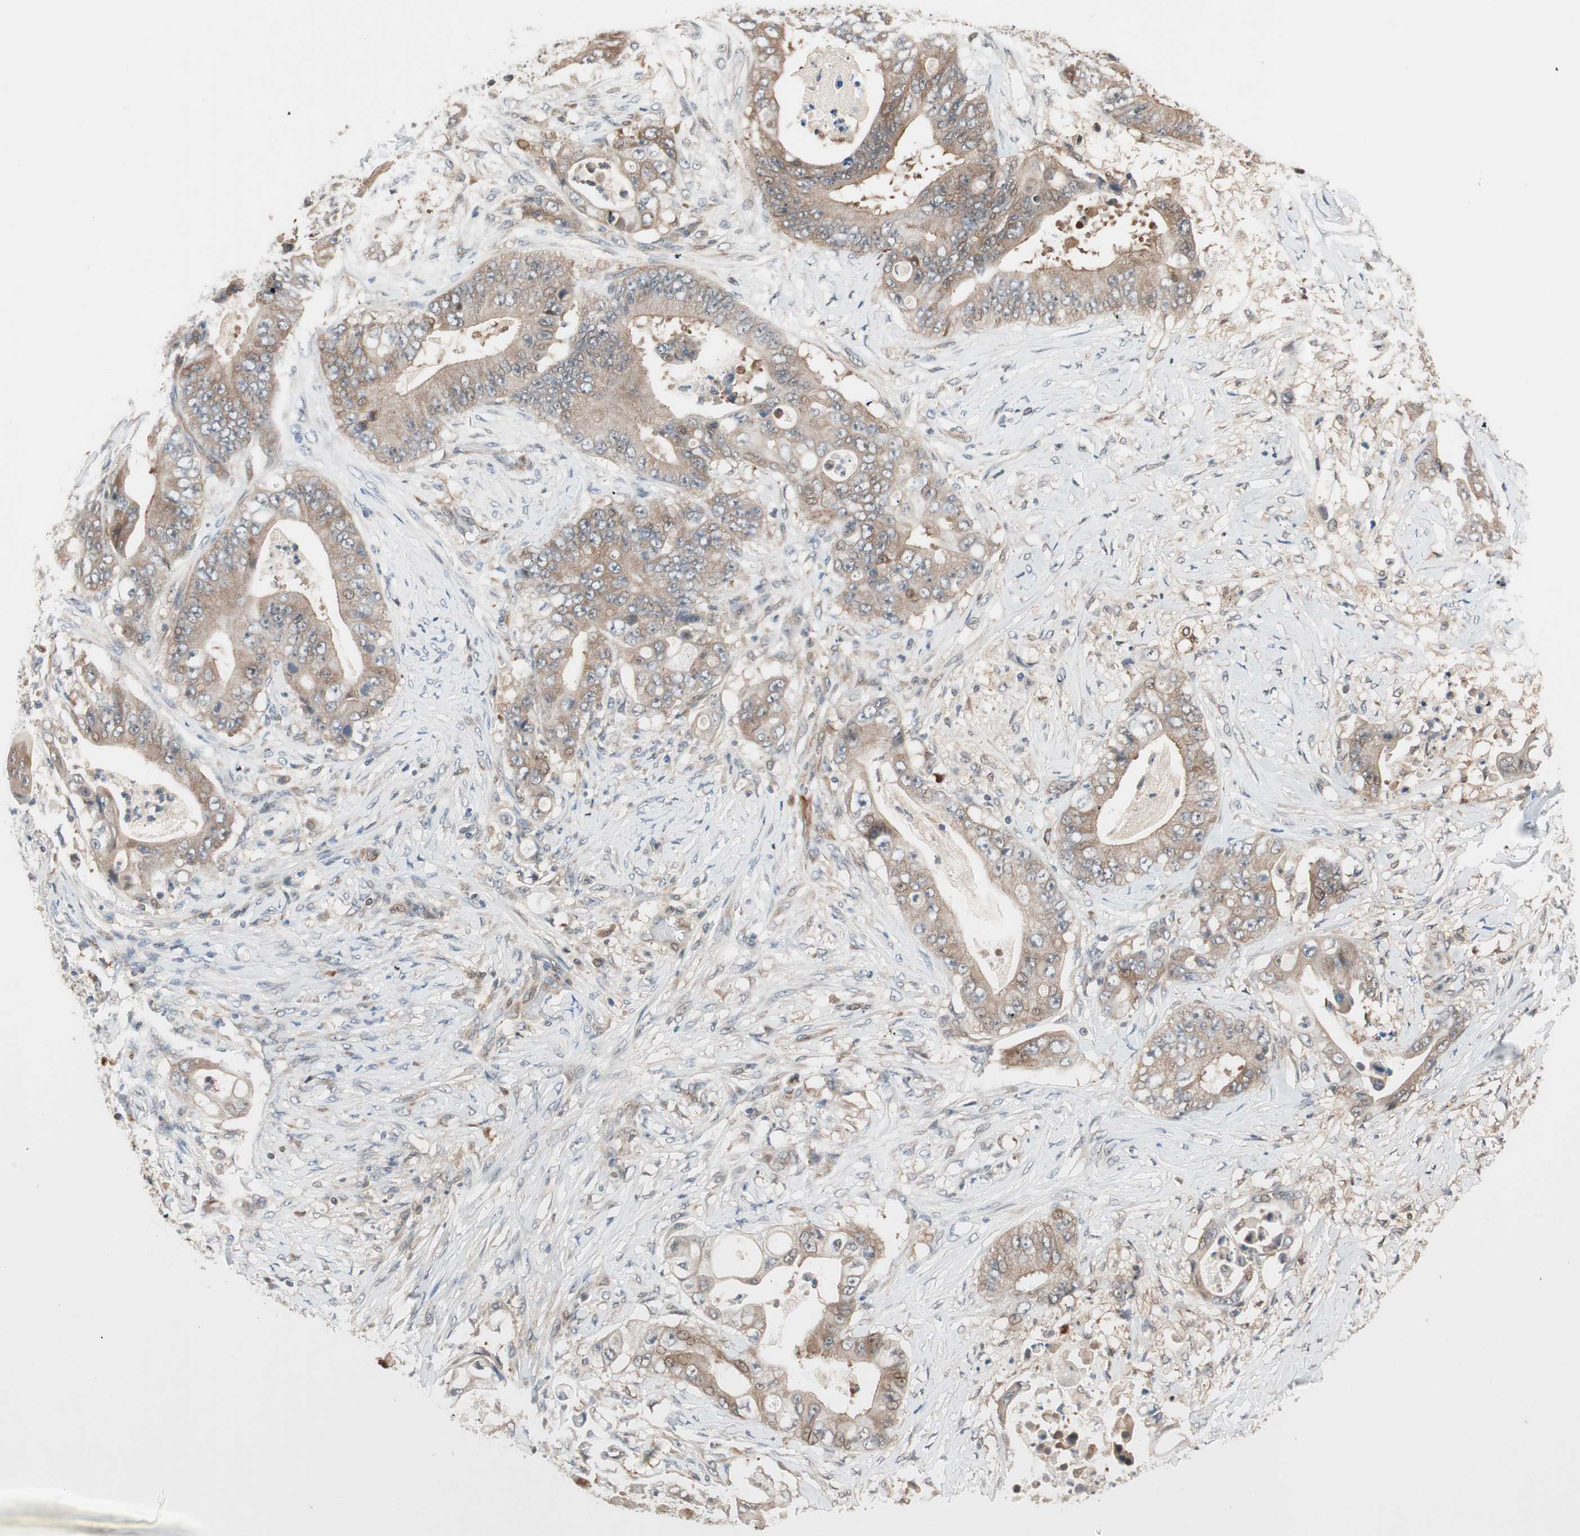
{"staining": {"intensity": "moderate", "quantity": ">75%", "location": "cytoplasmic/membranous"}, "tissue": "stomach cancer", "cell_type": "Tumor cells", "image_type": "cancer", "snomed": [{"axis": "morphology", "description": "Adenocarcinoma, NOS"}, {"axis": "topography", "description": "Stomach"}], "caption": "The micrograph displays a brown stain indicating the presence of a protein in the cytoplasmic/membranous of tumor cells in stomach cancer (adenocarcinoma). The staining is performed using DAB brown chromogen to label protein expression. The nuclei are counter-stained blue using hematoxylin.", "gene": "PIK3R3", "patient": {"sex": "female", "age": 73}}